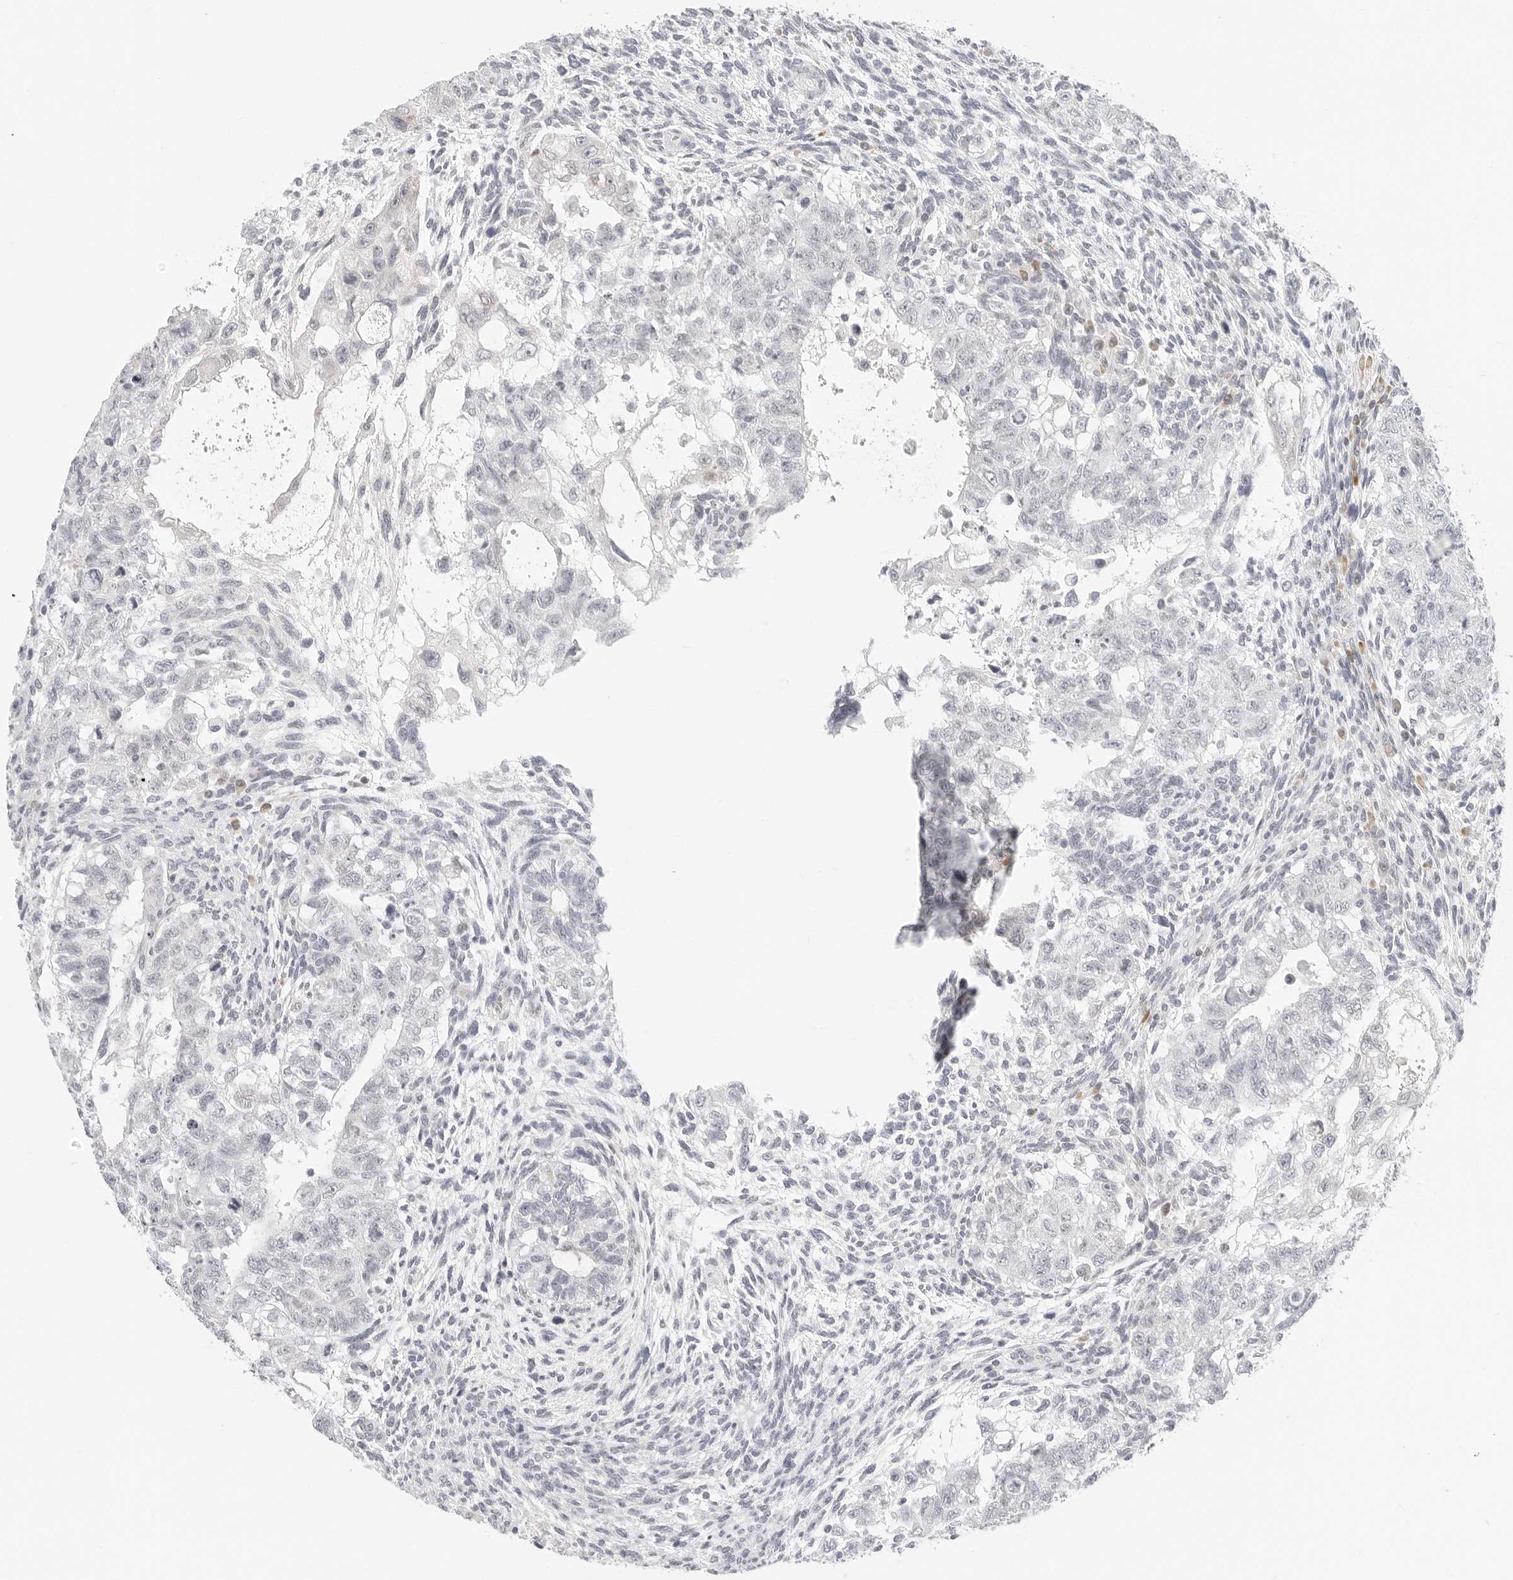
{"staining": {"intensity": "negative", "quantity": "none", "location": "none"}, "tissue": "testis cancer", "cell_type": "Tumor cells", "image_type": "cancer", "snomed": [{"axis": "morphology", "description": "Carcinoma, Embryonal, NOS"}, {"axis": "topography", "description": "Testis"}], "caption": "Immunohistochemistry (IHC) of human embryonal carcinoma (testis) demonstrates no expression in tumor cells. (DAB immunohistochemistry (IHC), high magnification).", "gene": "EDN2", "patient": {"sex": "male", "age": 37}}